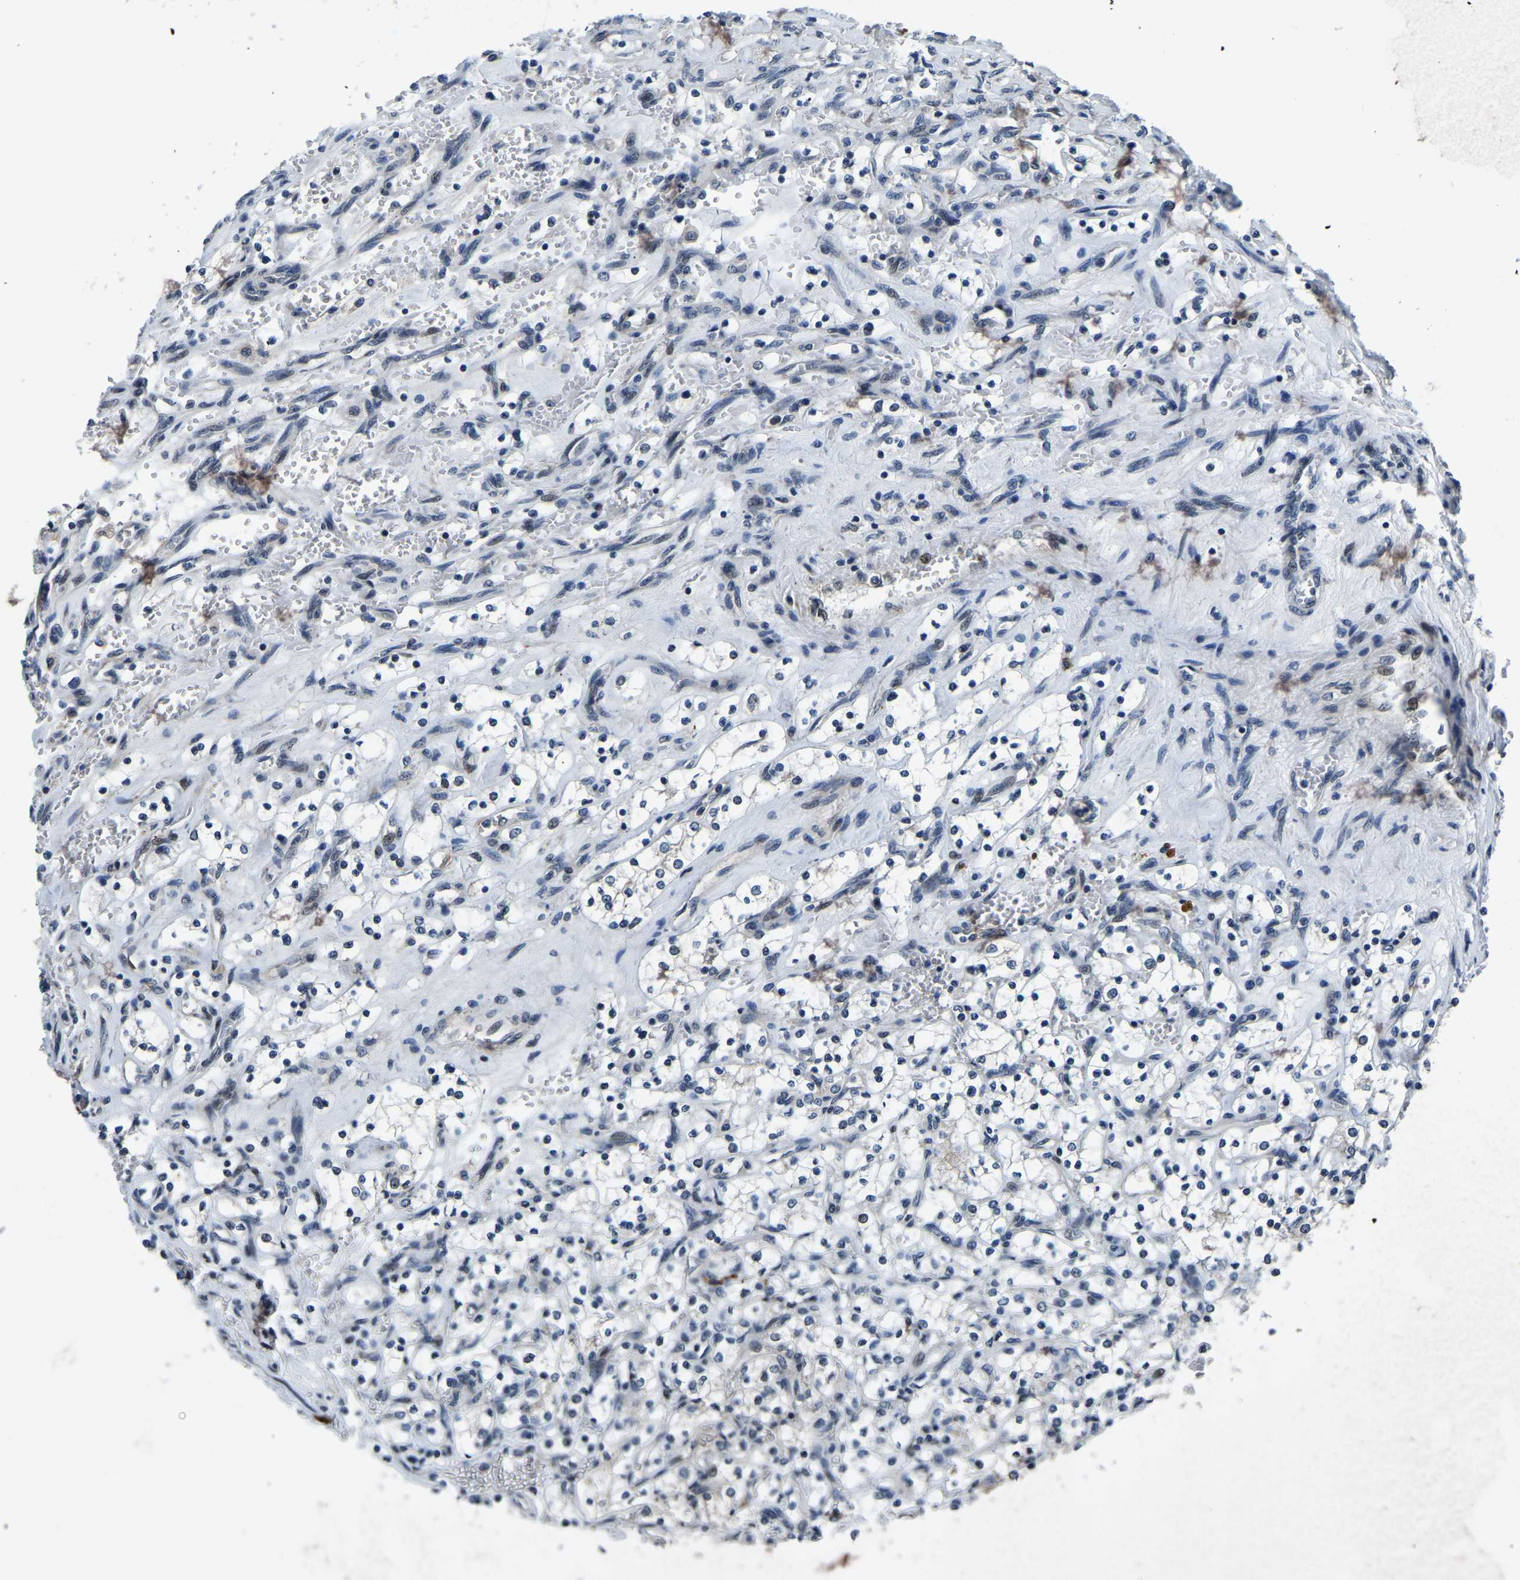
{"staining": {"intensity": "negative", "quantity": "none", "location": "none"}, "tissue": "renal cancer", "cell_type": "Tumor cells", "image_type": "cancer", "snomed": [{"axis": "morphology", "description": "Adenocarcinoma, NOS"}, {"axis": "topography", "description": "Kidney"}], "caption": "DAB immunohistochemical staining of human adenocarcinoma (renal) displays no significant positivity in tumor cells.", "gene": "ING2", "patient": {"sex": "female", "age": 69}}